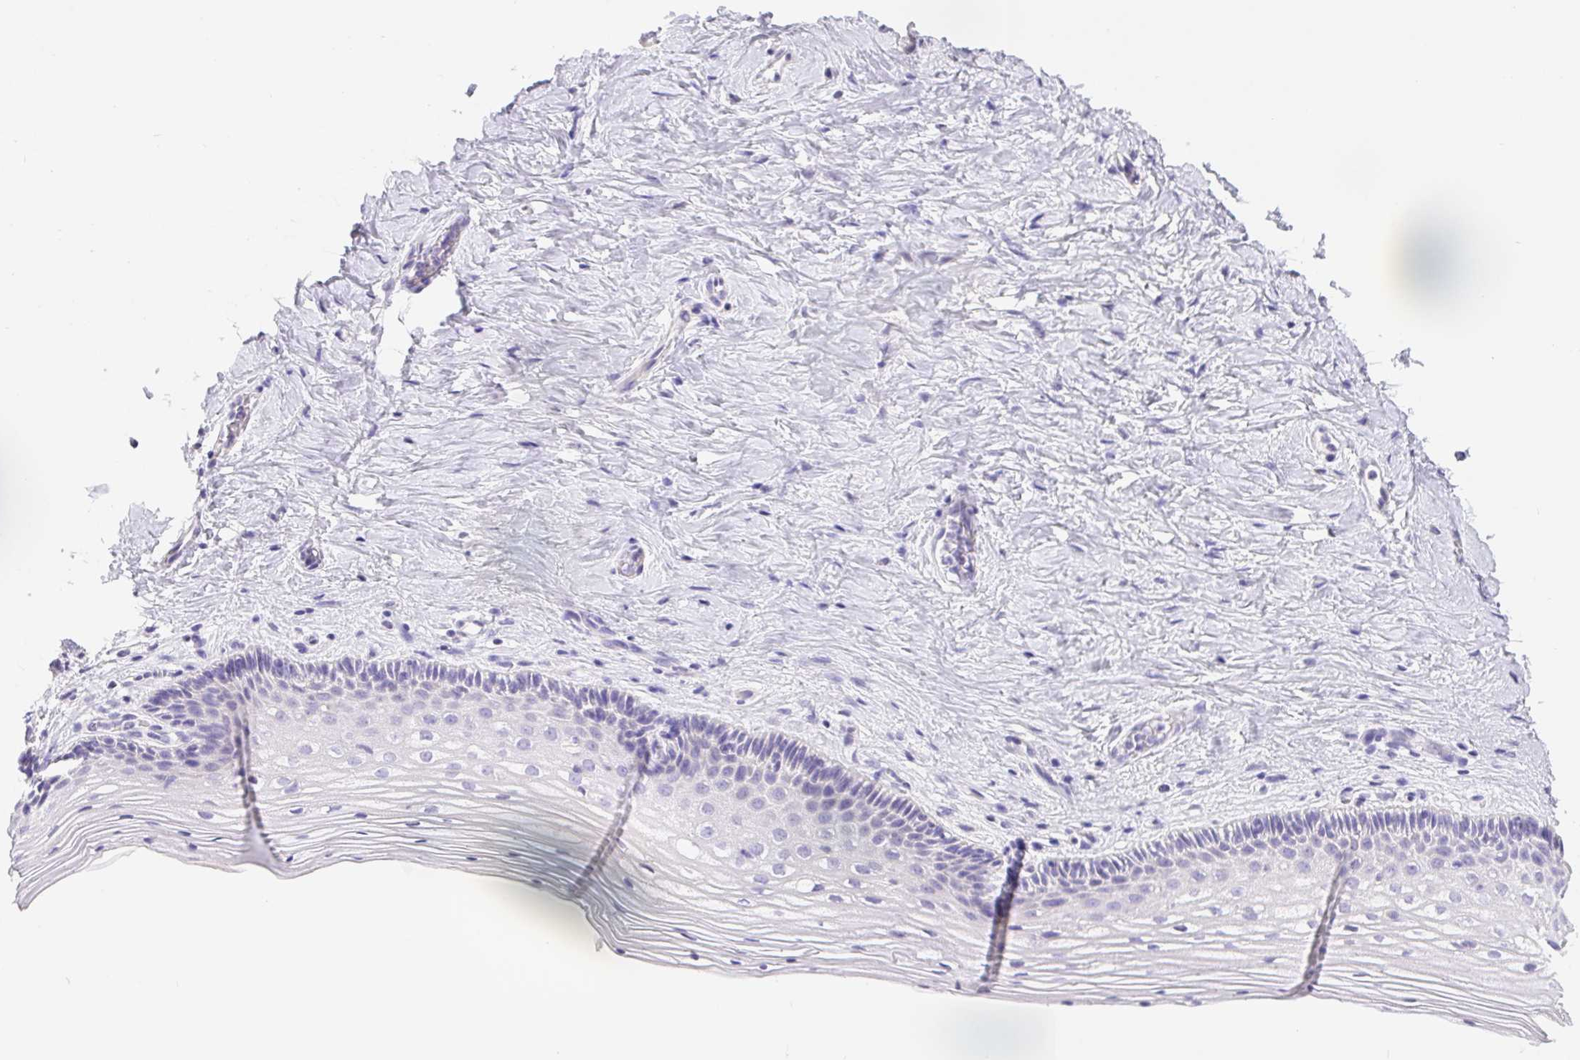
{"staining": {"intensity": "negative", "quantity": "none", "location": "none"}, "tissue": "vagina", "cell_type": "Squamous epithelial cells", "image_type": "normal", "snomed": [{"axis": "morphology", "description": "Normal tissue, NOS"}, {"axis": "topography", "description": "Vagina"}], "caption": "IHC micrograph of normal vagina: human vagina stained with DAB displays no significant protein positivity in squamous epithelial cells. Nuclei are stained in blue.", "gene": "FKBP6", "patient": {"sex": "female", "age": 45}}